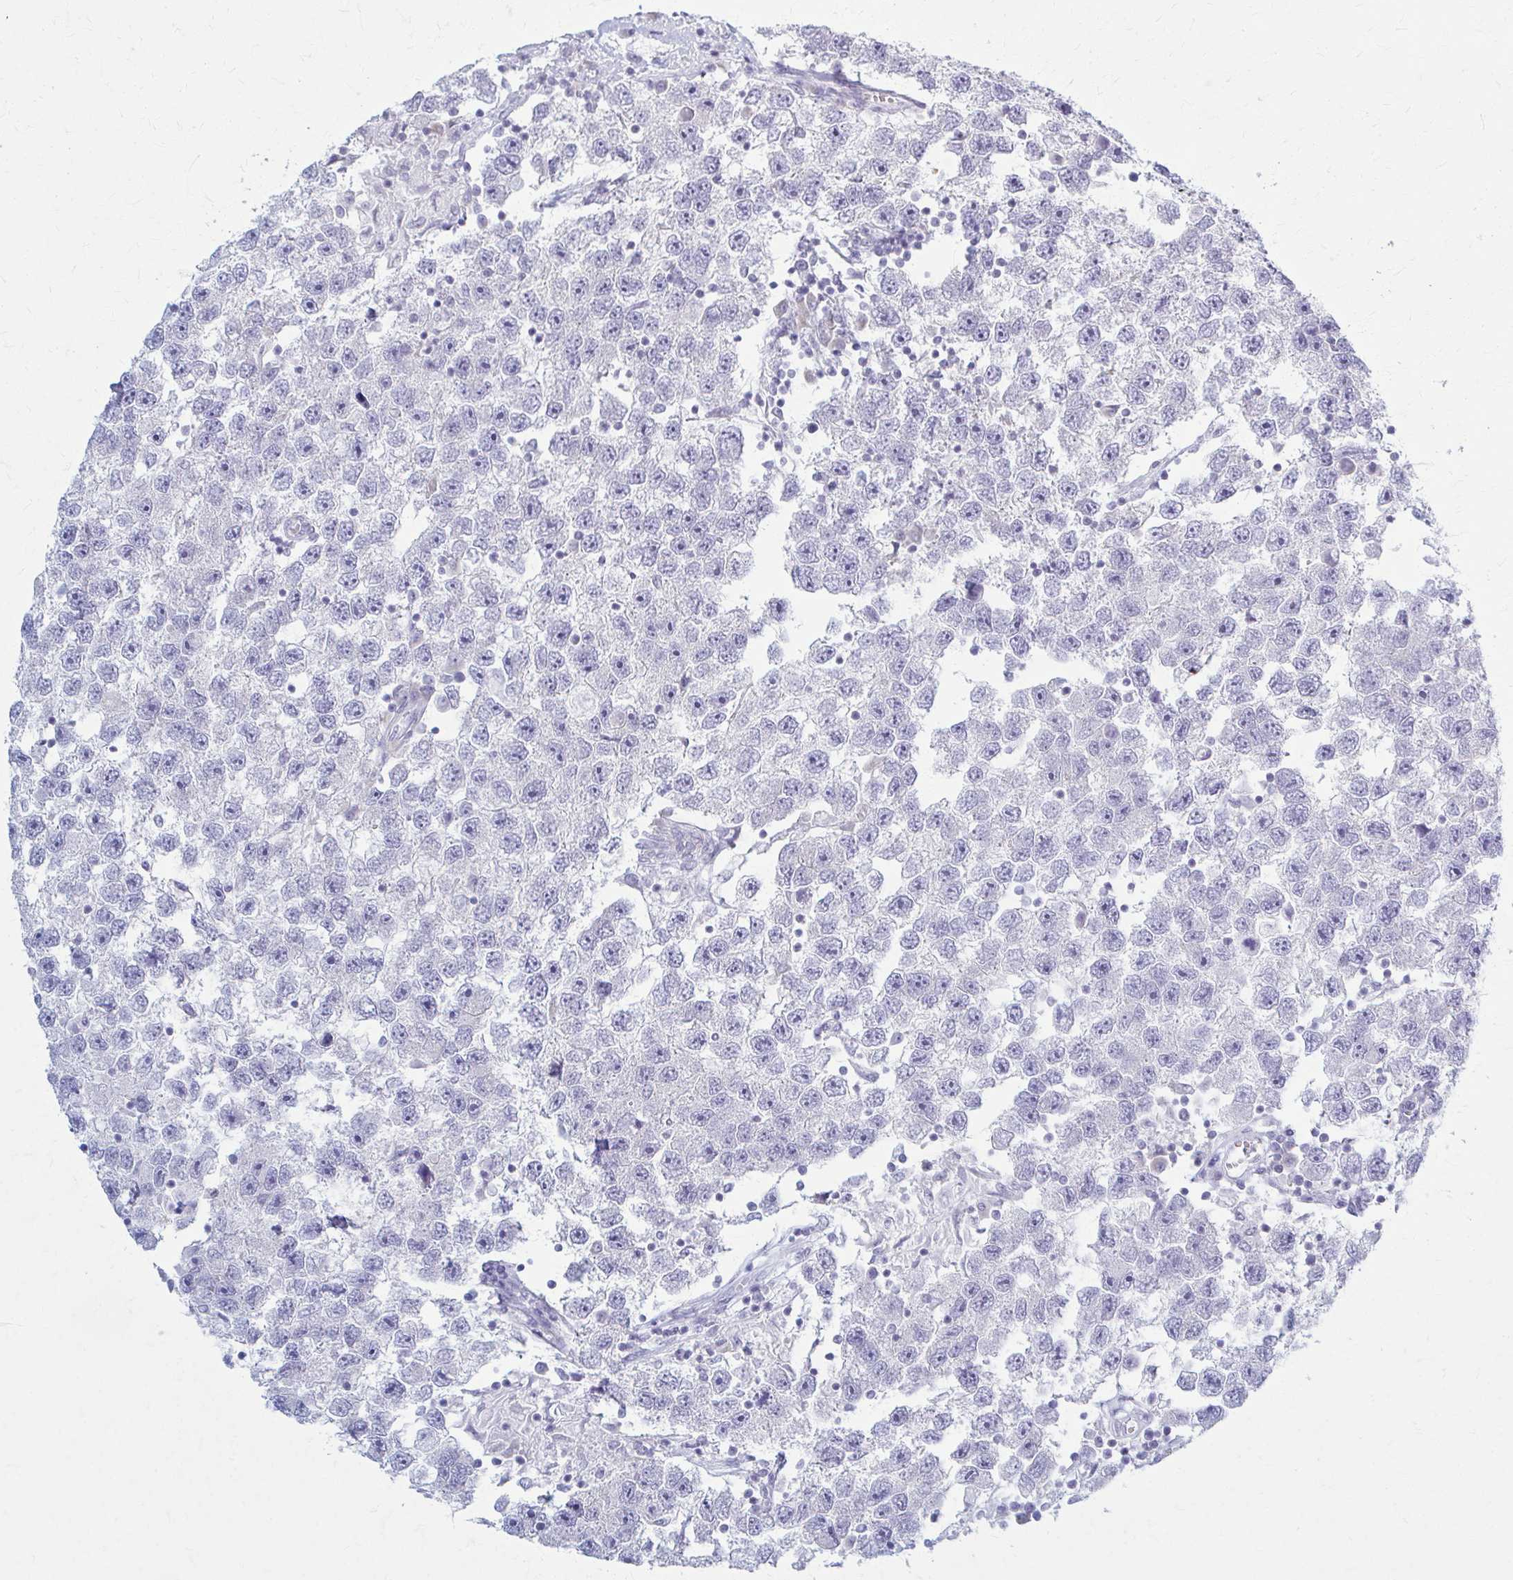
{"staining": {"intensity": "negative", "quantity": "none", "location": "none"}, "tissue": "testis cancer", "cell_type": "Tumor cells", "image_type": "cancer", "snomed": [{"axis": "morphology", "description": "Seminoma, NOS"}, {"axis": "topography", "description": "Testis"}], "caption": "This micrograph is of testis cancer (seminoma) stained with immunohistochemistry (IHC) to label a protein in brown with the nuclei are counter-stained blue. There is no positivity in tumor cells. (Brightfield microscopy of DAB (3,3'-diaminobenzidine) IHC at high magnification).", "gene": "PRKRA", "patient": {"sex": "male", "age": 26}}